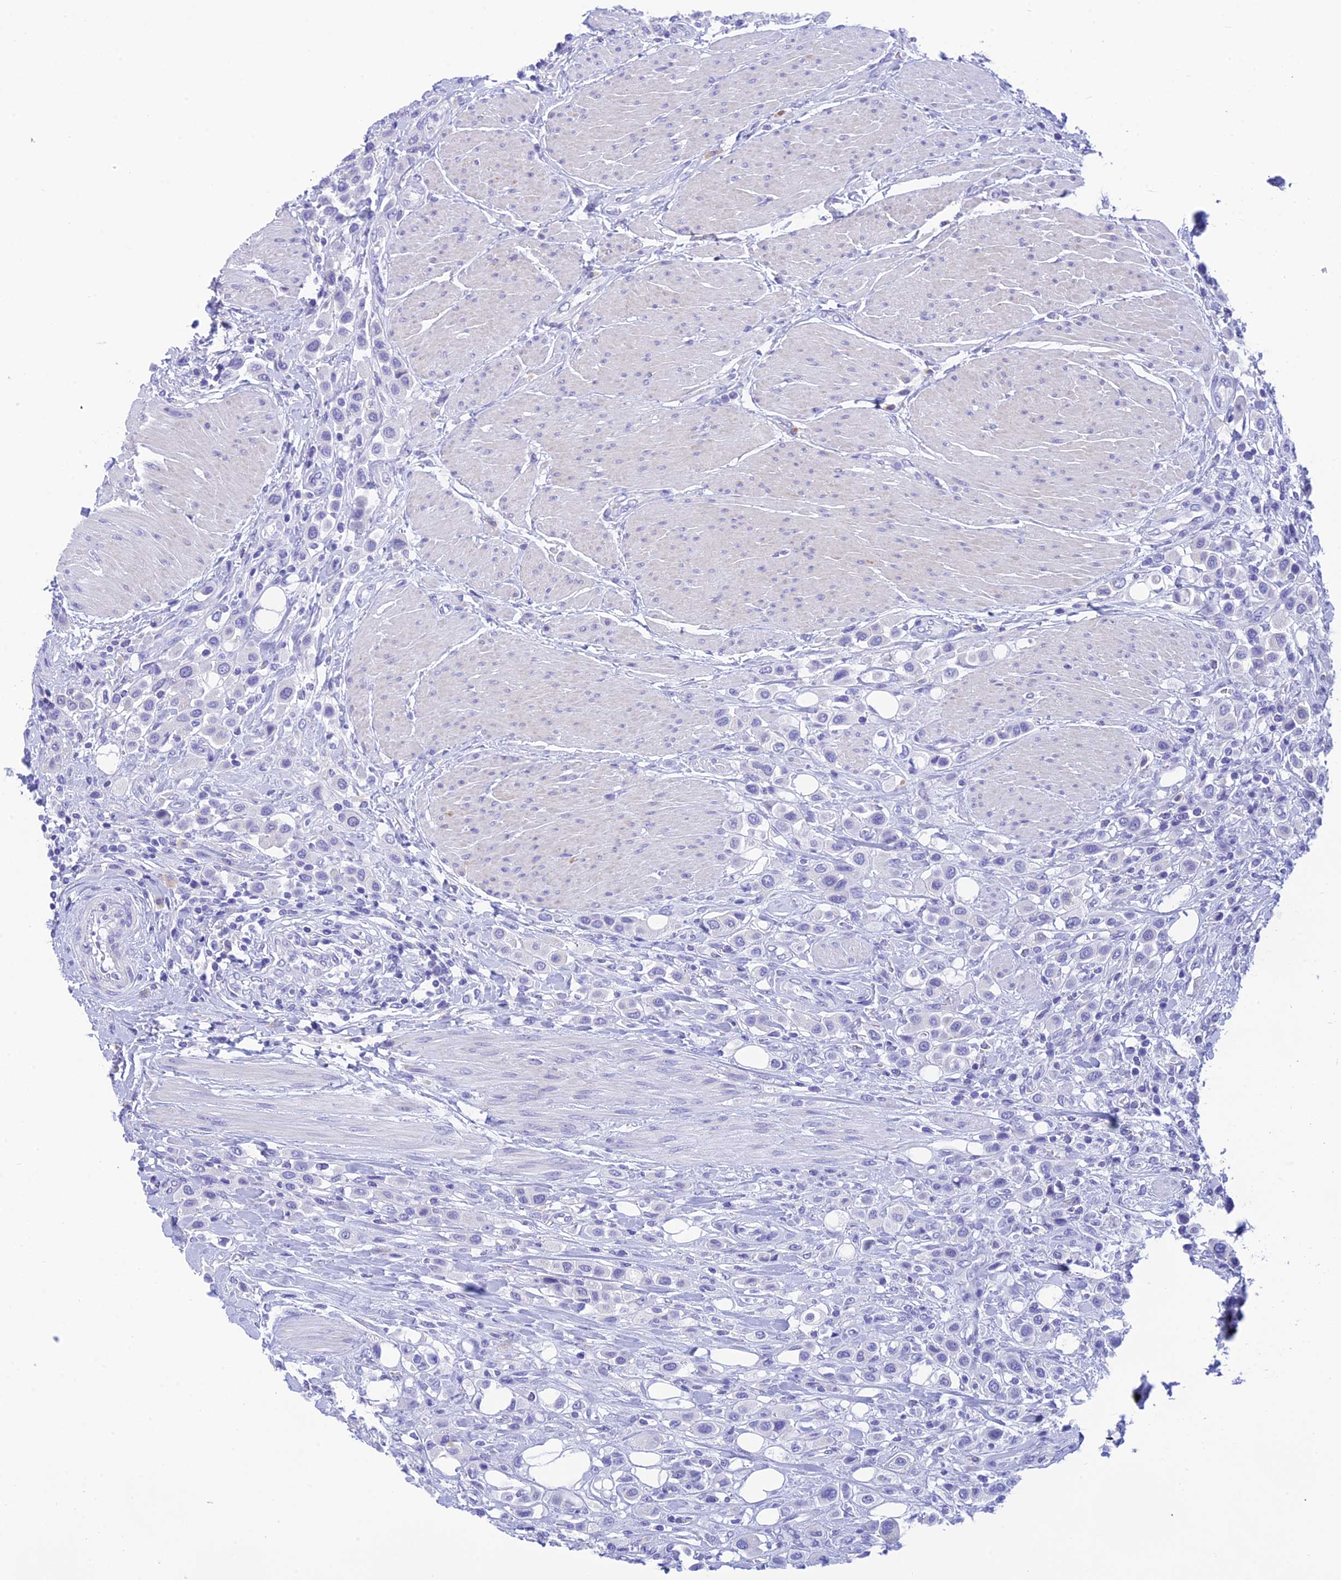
{"staining": {"intensity": "negative", "quantity": "none", "location": "none"}, "tissue": "urothelial cancer", "cell_type": "Tumor cells", "image_type": "cancer", "snomed": [{"axis": "morphology", "description": "Urothelial carcinoma, High grade"}, {"axis": "topography", "description": "Urinary bladder"}], "caption": "This is a micrograph of IHC staining of urothelial cancer, which shows no staining in tumor cells.", "gene": "KDELR3", "patient": {"sex": "male", "age": 50}}